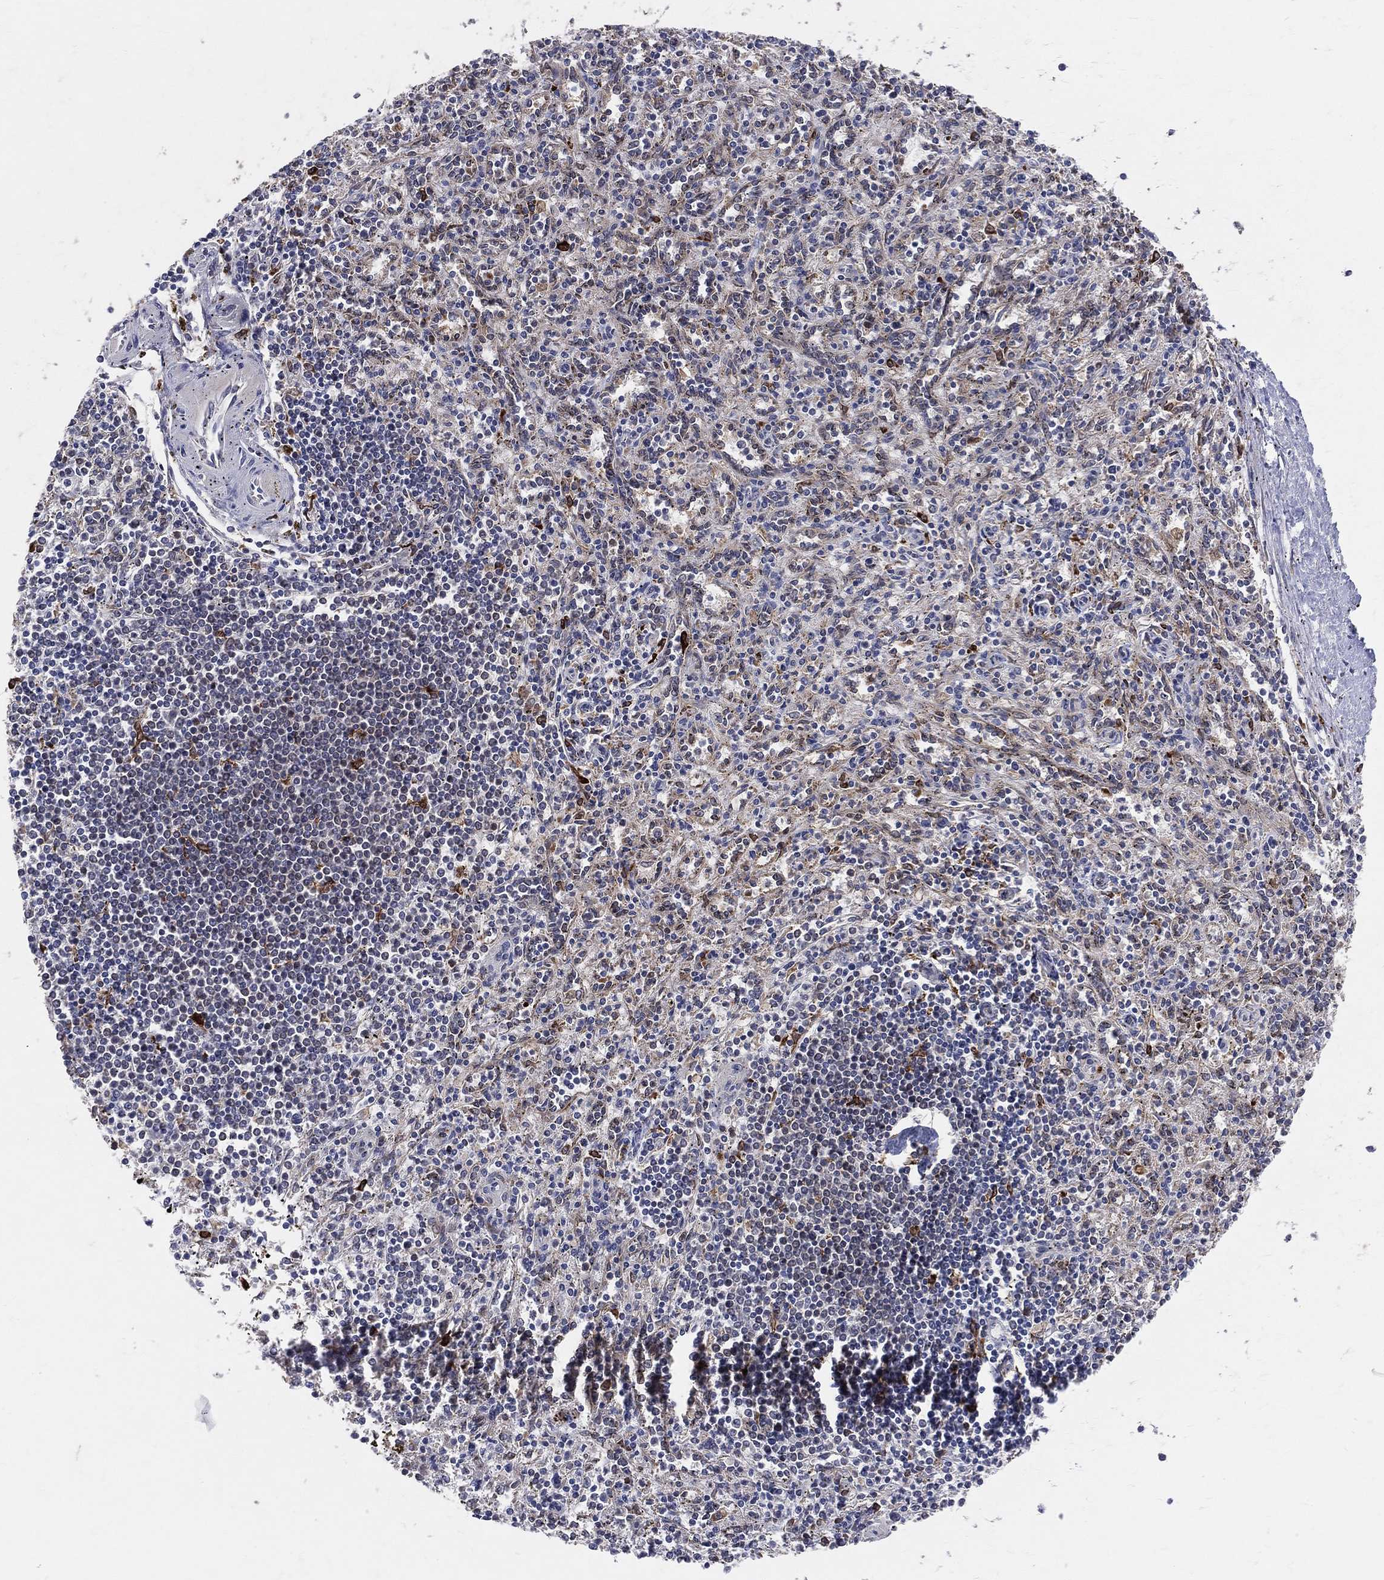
{"staining": {"intensity": "strong", "quantity": "<25%", "location": "cytoplasmic/membranous"}, "tissue": "spleen", "cell_type": "Cells in red pulp", "image_type": "normal", "snomed": [{"axis": "morphology", "description": "Normal tissue, NOS"}, {"axis": "topography", "description": "Spleen"}], "caption": "A high-resolution histopathology image shows immunohistochemistry (IHC) staining of unremarkable spleen, which demonstrates strong cytoplasmic/membranous expression in approximately <25% of cells in red pulp. The protein of interest is shown in brown color, while the nuclei are stained blue.", "gene": "CD74", "patient": {"sex": "male", "age": 69}}